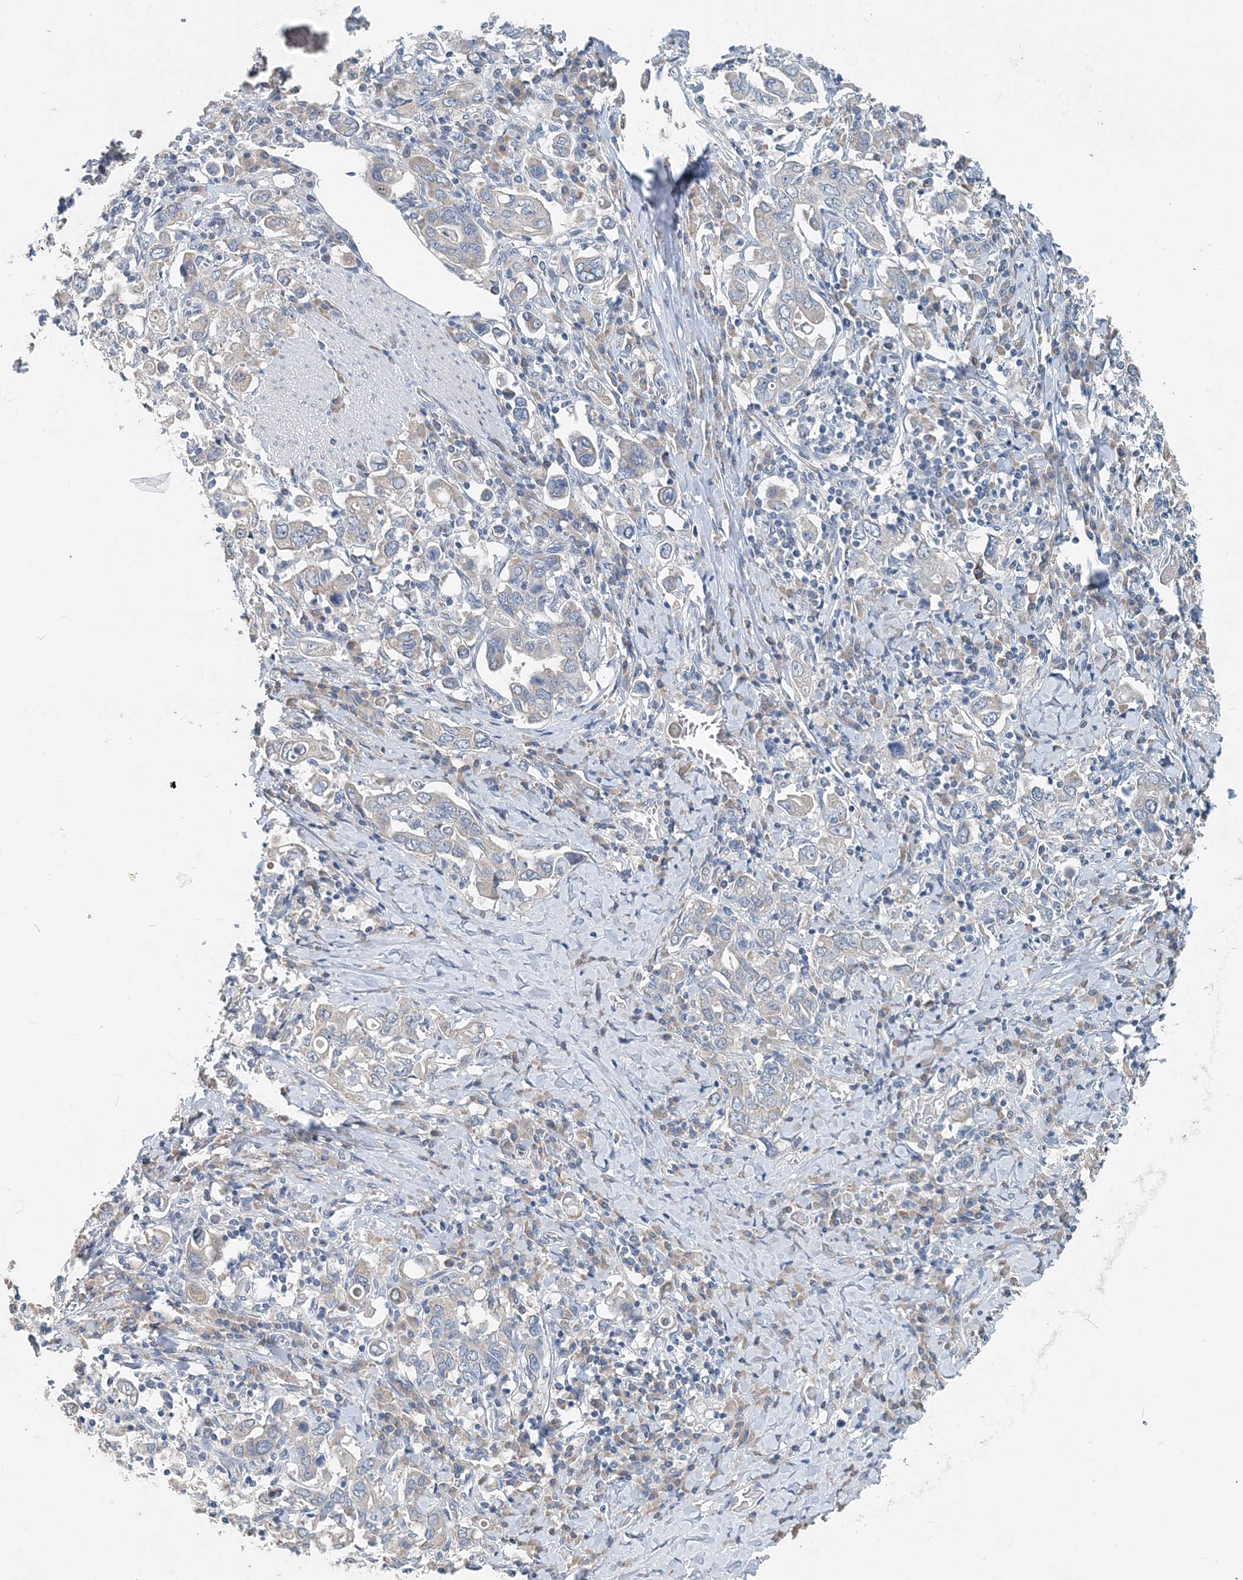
{"staining": {"intensity": "negative", "quantity": "none", "location": "none"}, "tissue": "stomach cancer", "cell_type": "Tumor cells", "image_type": "cancer", "snomed": [{"axis": "morphology", "description": "Adenocarcinoma, NOS"}, {"axis": "topography", "description": "Stomach, upper"}], "caption": "DAB immunohistochemical staining of adenocarcinoma (stomach) reveals no significant positivity in tumor cells. (Stains: DAB IHC with hematoxylin counter stain, Microscopy: brightfield microscopy at high magnification).", "gene": "EEF1A2", "patient": {"sex": "male", "age": 62}}